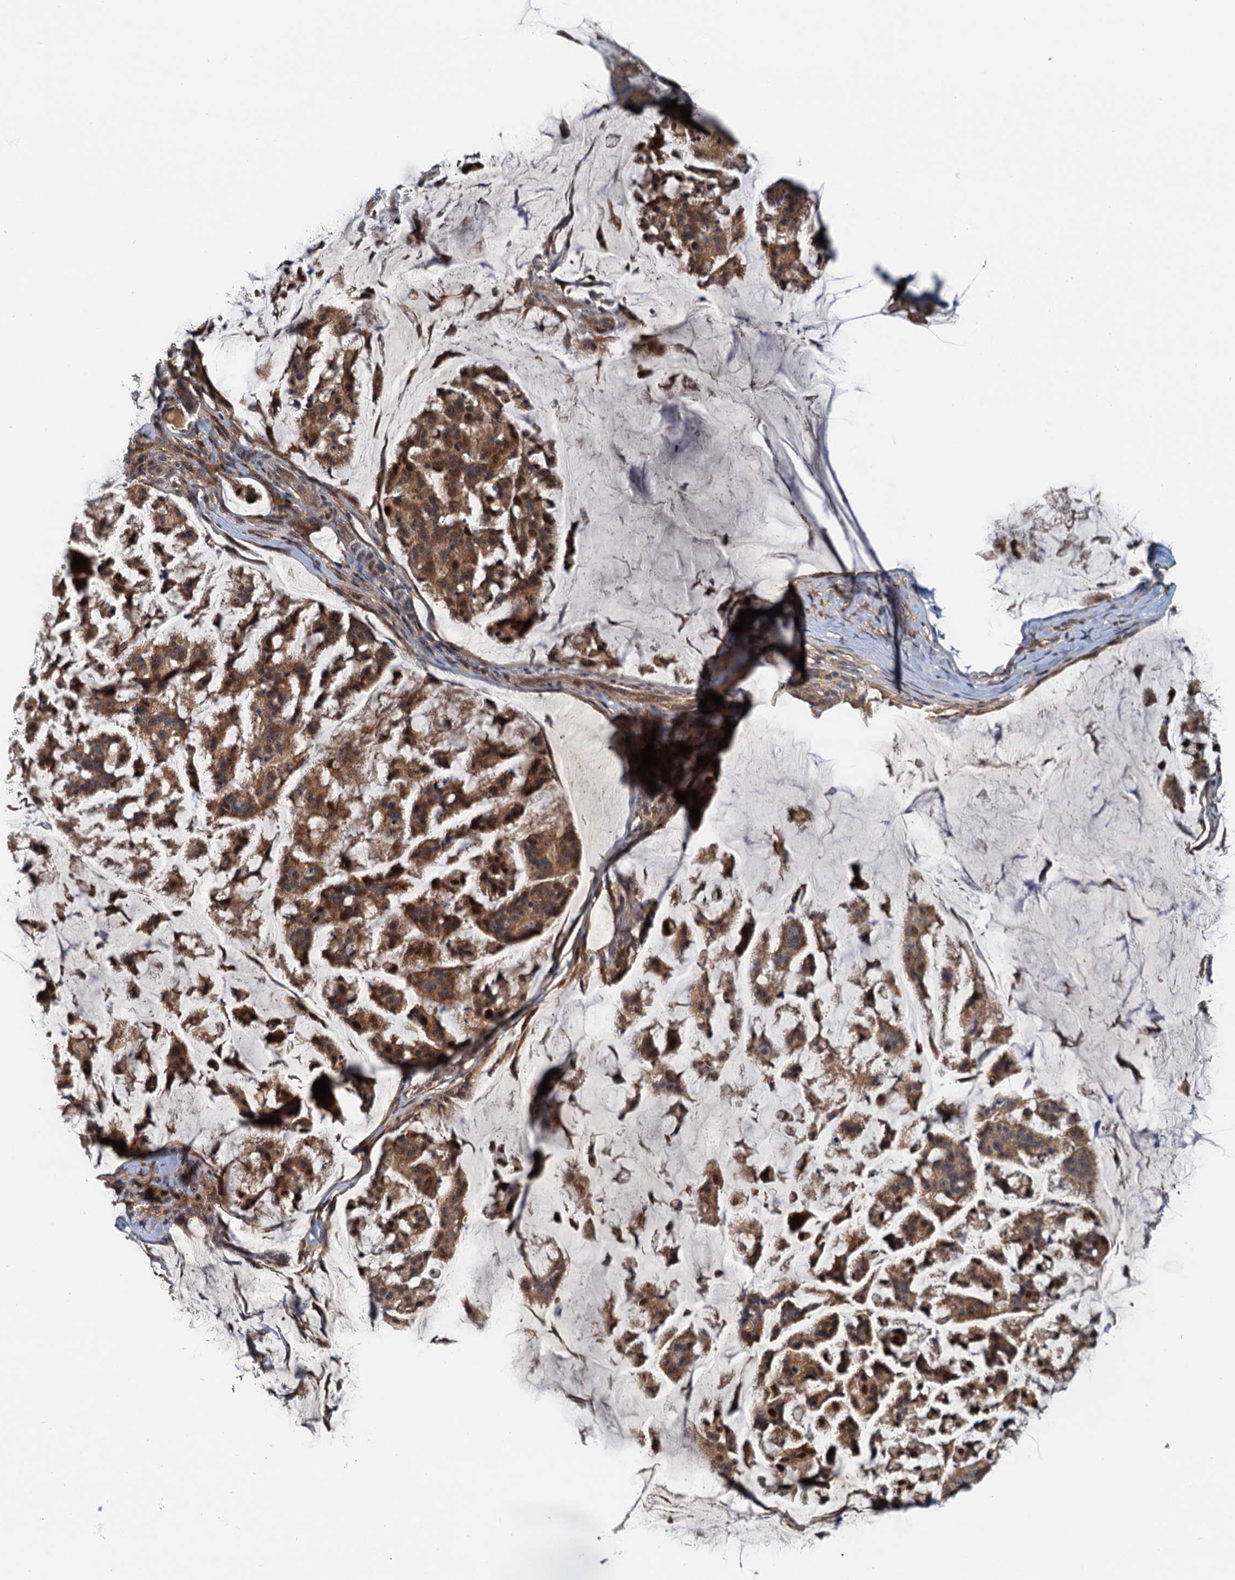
{"staining": {"intensity": "moderate", "quantity": ">75%", "location": "cytoplasmic/membranous"}, "tissue": "stomach cancer", "cell_type": "Tumor cells", "image_type": "cancer", "snomed": [{"axis": "morphology", "description": "Adenocarcinoma, NOS"}, {"axis": "topography", "description": "Stomach, lower"}], "caption": "Immunohistochemistry of adenocarcinoma (stomach) exhibits medium levels of moderate cytoplasmic/membranous staining in approximately >75% of tumor cells.", "gene": "TOLLIP", "patient": {"sex": "male", "age": 67}}